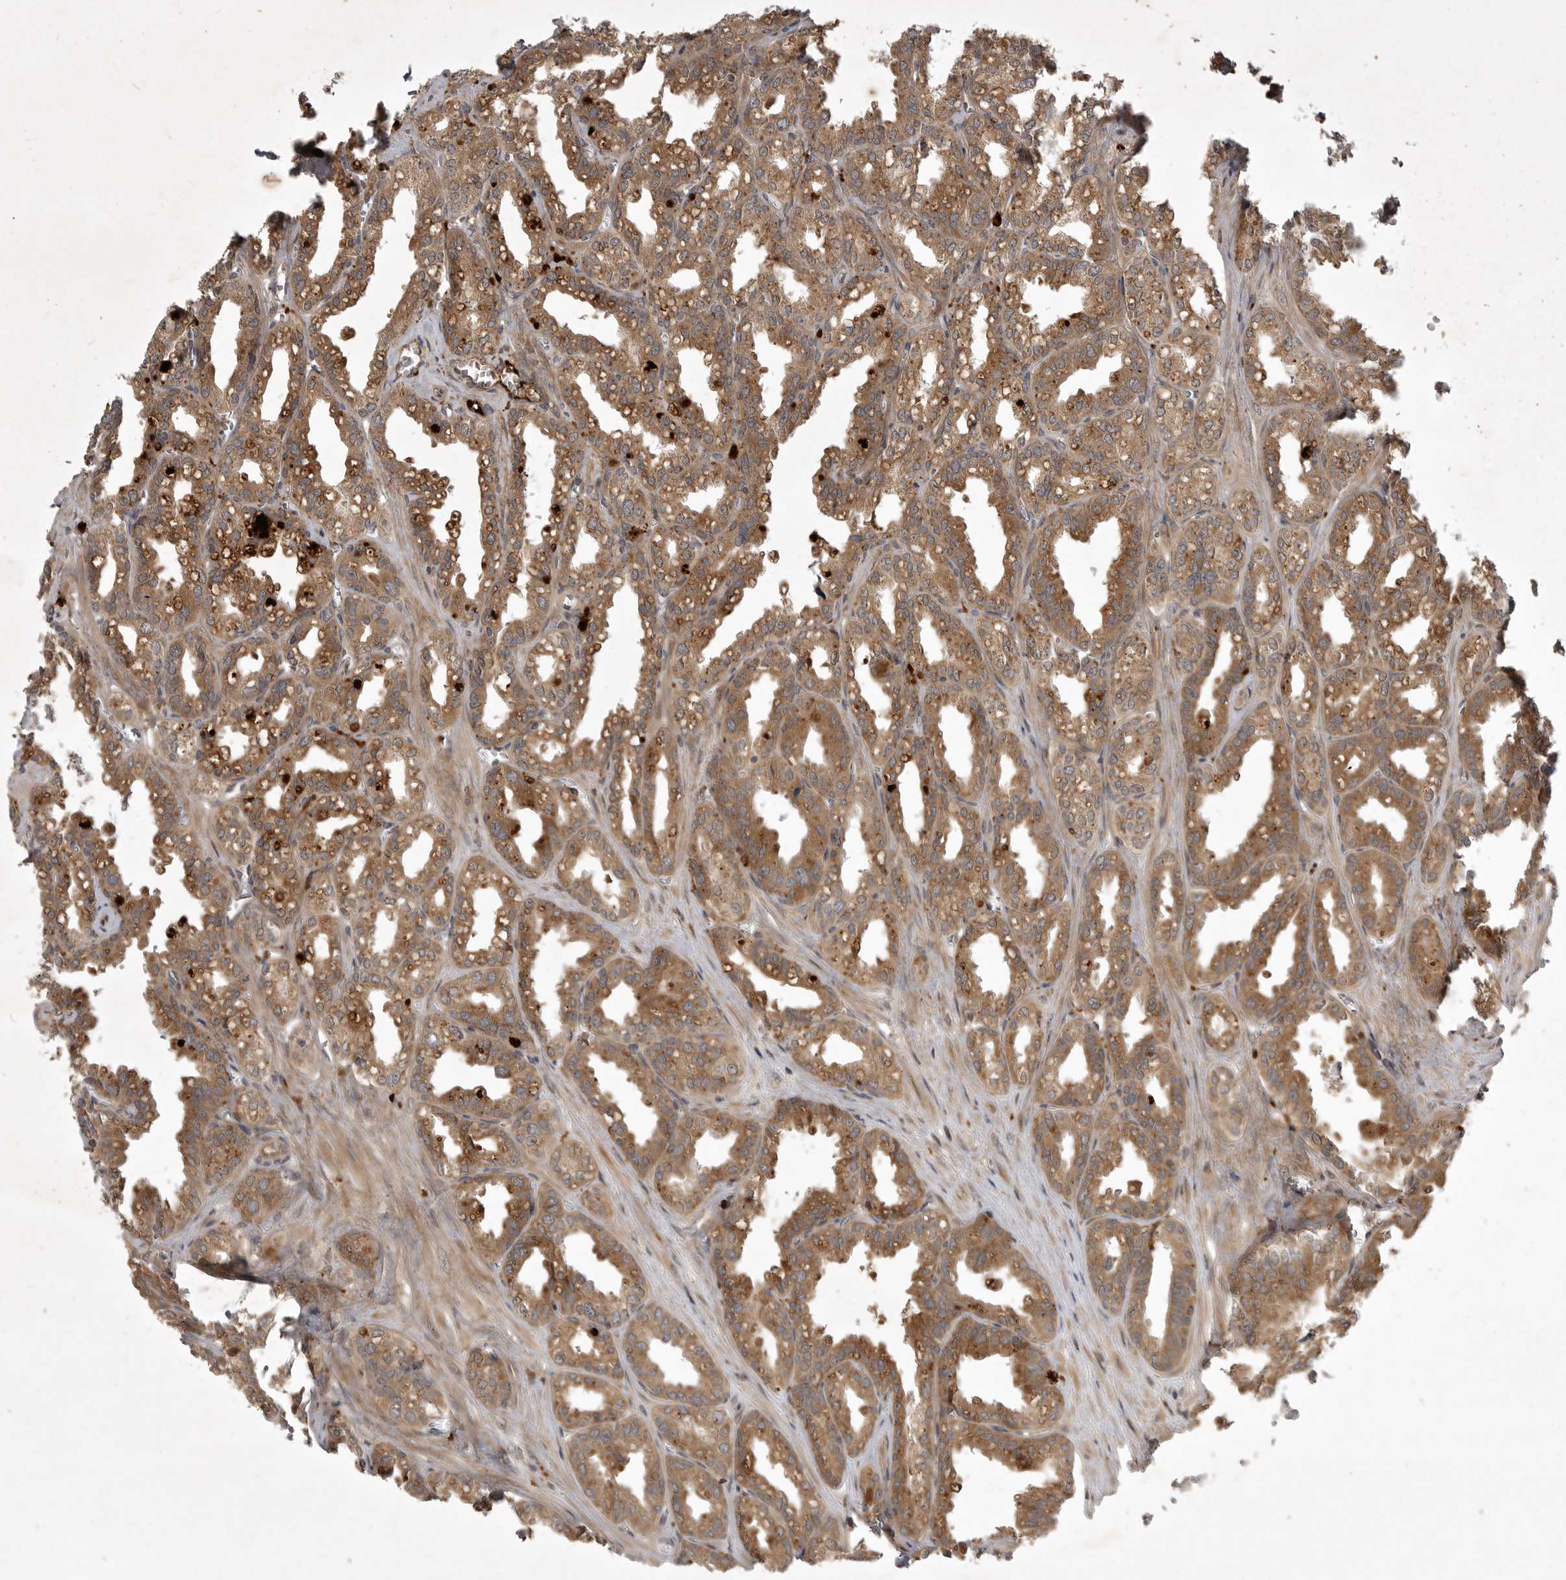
{"staining": {"intensity": "moderate", "quantity": ">75%", "location": "cytoplasmic/membranous"}, "tissue": "seminal vesicle", "cell_type": "Glandular cells", "image_type": "normal", "snomed": [{"axis": "morphology", "description": "Normal tissue, NOS"}, {"axis": "topography", "description": "Prostate"}, {"axis": "topography", "description": "Seminal veicle"}], "caption": "Seminal vesicle was stained to show a protein in brown. There is medium levels of moderate cytoplasmic/membranous positivity in approximately >75% of glandular cells. (DAB IHC, brown staining for protein, blue staining for nuclei).", "gene": "GPR31", "patient": {"sex": "male", "age": 51}}